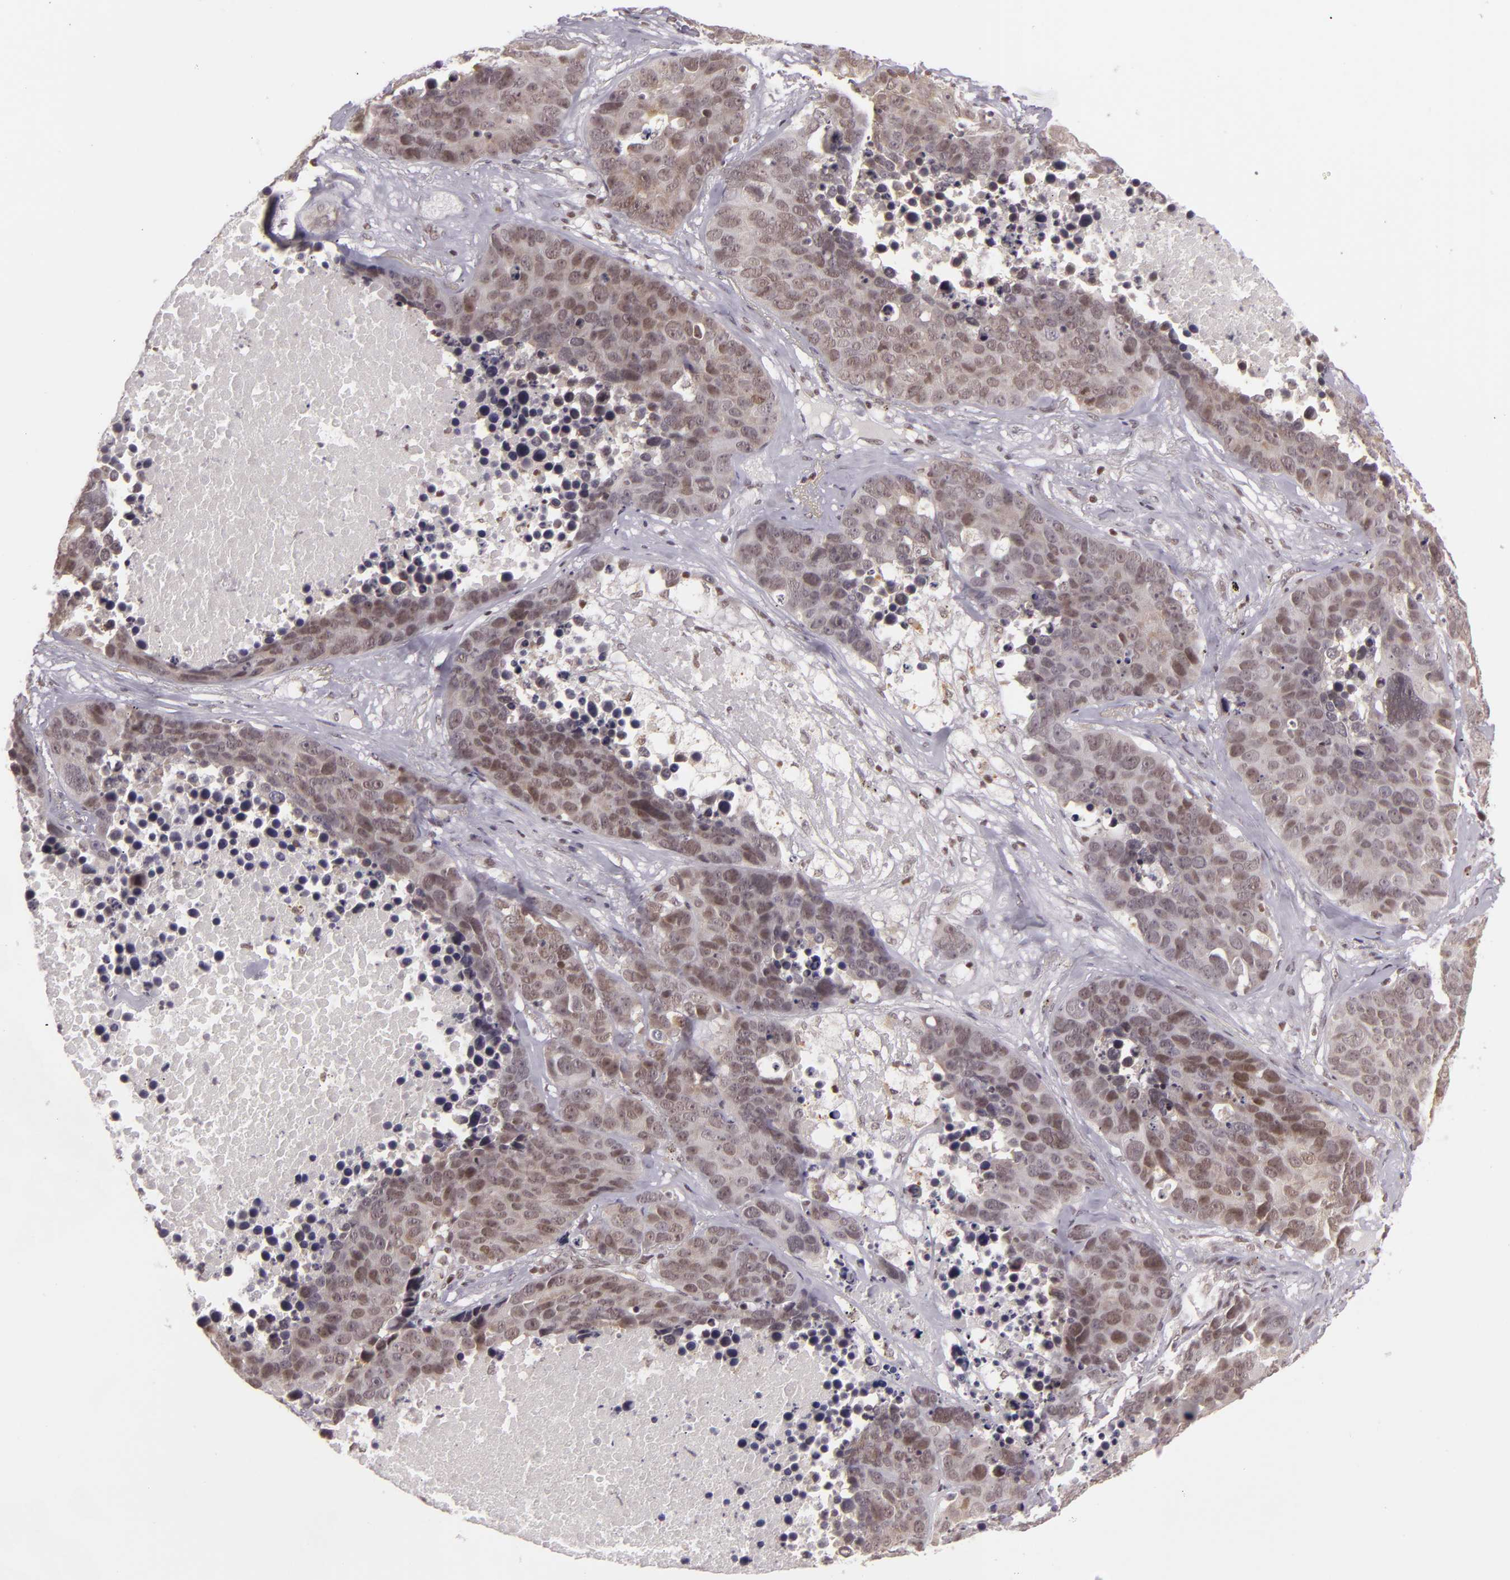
{"staining": {"intensity": "weak", "quantity": ">75%", "location": "cytoplasmic/membranous,nuclear"}, "tissue": "lung cancer", "cell_type": "Tumor cells", "image_type": "cancer", "snomed": [{"axis": "morphology", "description": "Carcinoid, malignant, NOS"}, {"axis": "topography", "description": "Lung"}], "caption": "Protein expression analysis of lung cancer displays weak cytoplasmic/membranous and nuclear expression in approximately >75% of tumor cells. (DAB = brown stain, brightfield microscopy at high magnification).", "gene": "ZFX", "patient": {"sex": "male", "age": 60}}